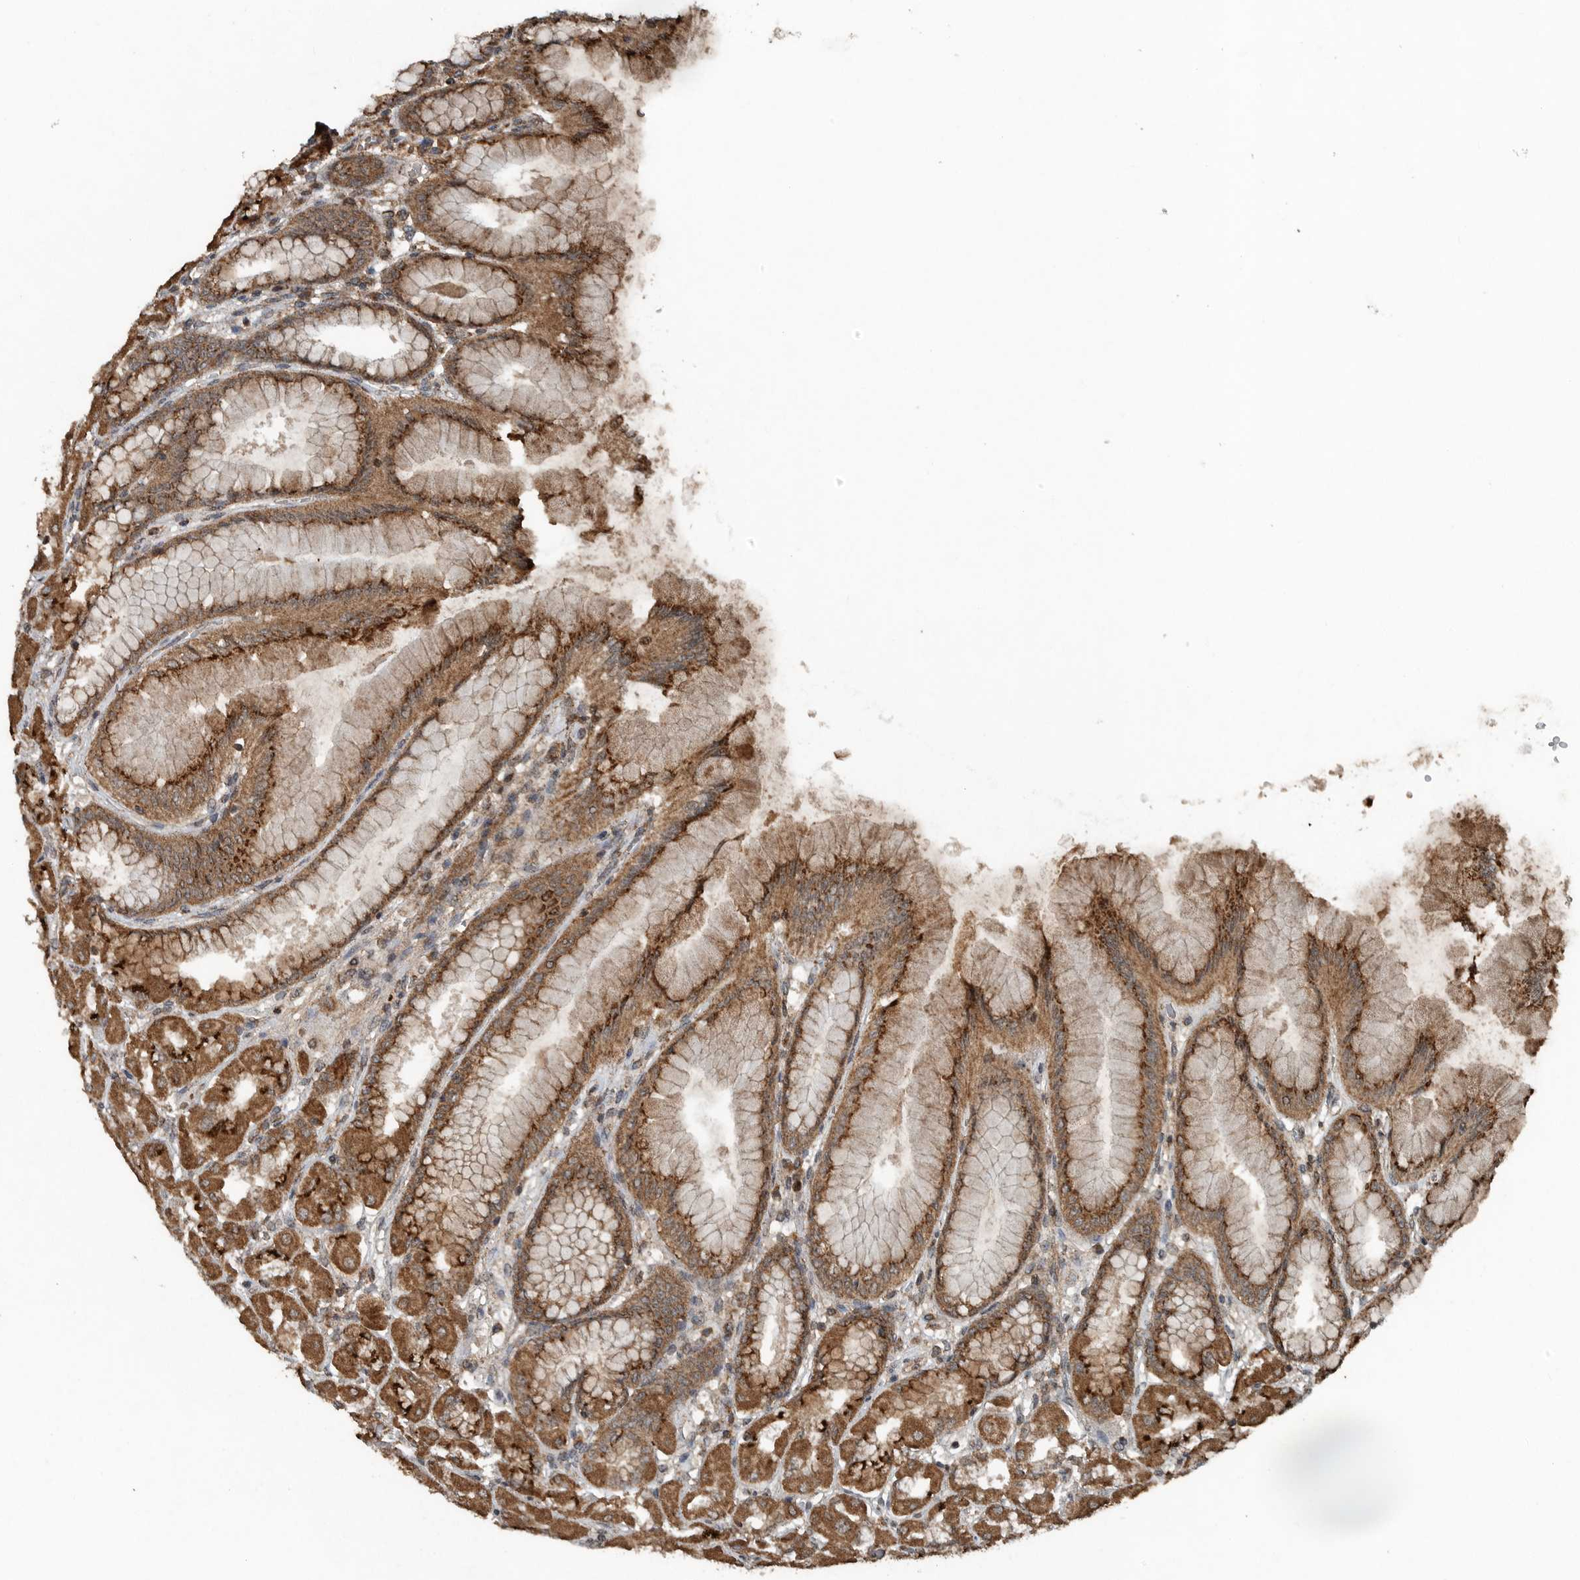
{"staining": {"intensity": "moderate", "quantity": ">75%", "location": "cytoplasmic/membranous"}, "tissue": "stomach", "cell_type": "Glandular cells", "image_type": "normal", "snomed": [{"axis": "morphology", "description": "Normal tissue, NOS"}, {"axis": "topography", "description": "Stomach, upper"}], "caption": "High-magnification brightfield microscopy of normal stomach stained with DAB (3,3'-diaminobenzidine) (brown) and counterstained with hematoxylin (blue). glandular cells exhibit moderate cytoplasmic/membranous positivity is seen in approximately>75% of cells. Nuclei are stained in blue.", "gene": "IL6ST", "patient": {"sex": "female", "age": 56}}